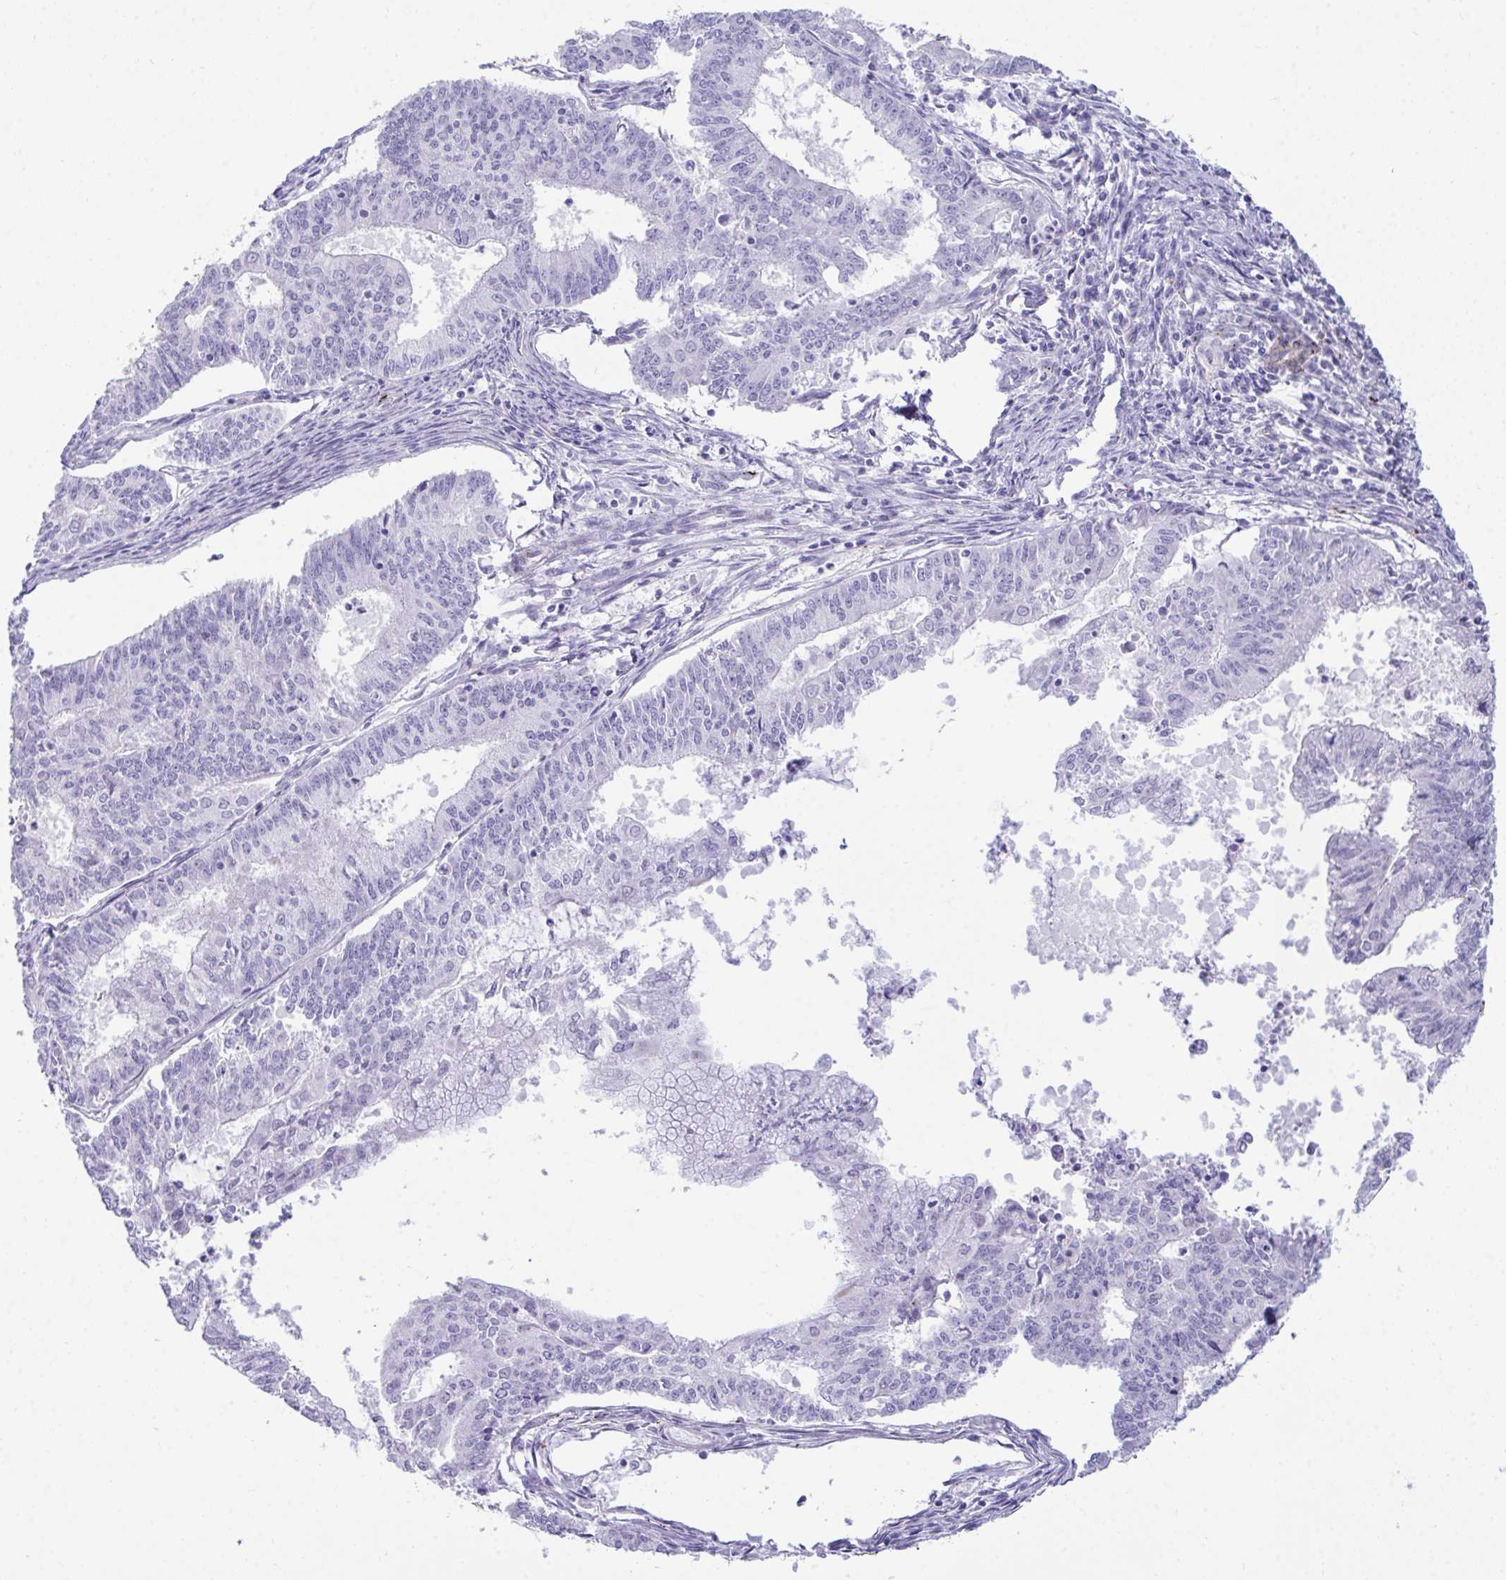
{"staining": {"intensity": "negative", "quantity": "none", "location": "none"}, "tissue": "endometrial cancer", "cell_type": "Tumor cells", "image_type": "cancer", "snomed": [{"axis": "morphology", "description": "Adenocarcinoma, NOS"}, {"axis": "topography", "description": "Endometrium"}], "caption": "Tumor cells show no significant protein positivity in endometrial adenocarcinoma.", "gene": "UBL3", "patient": {"sex": "female", "age": 61}}